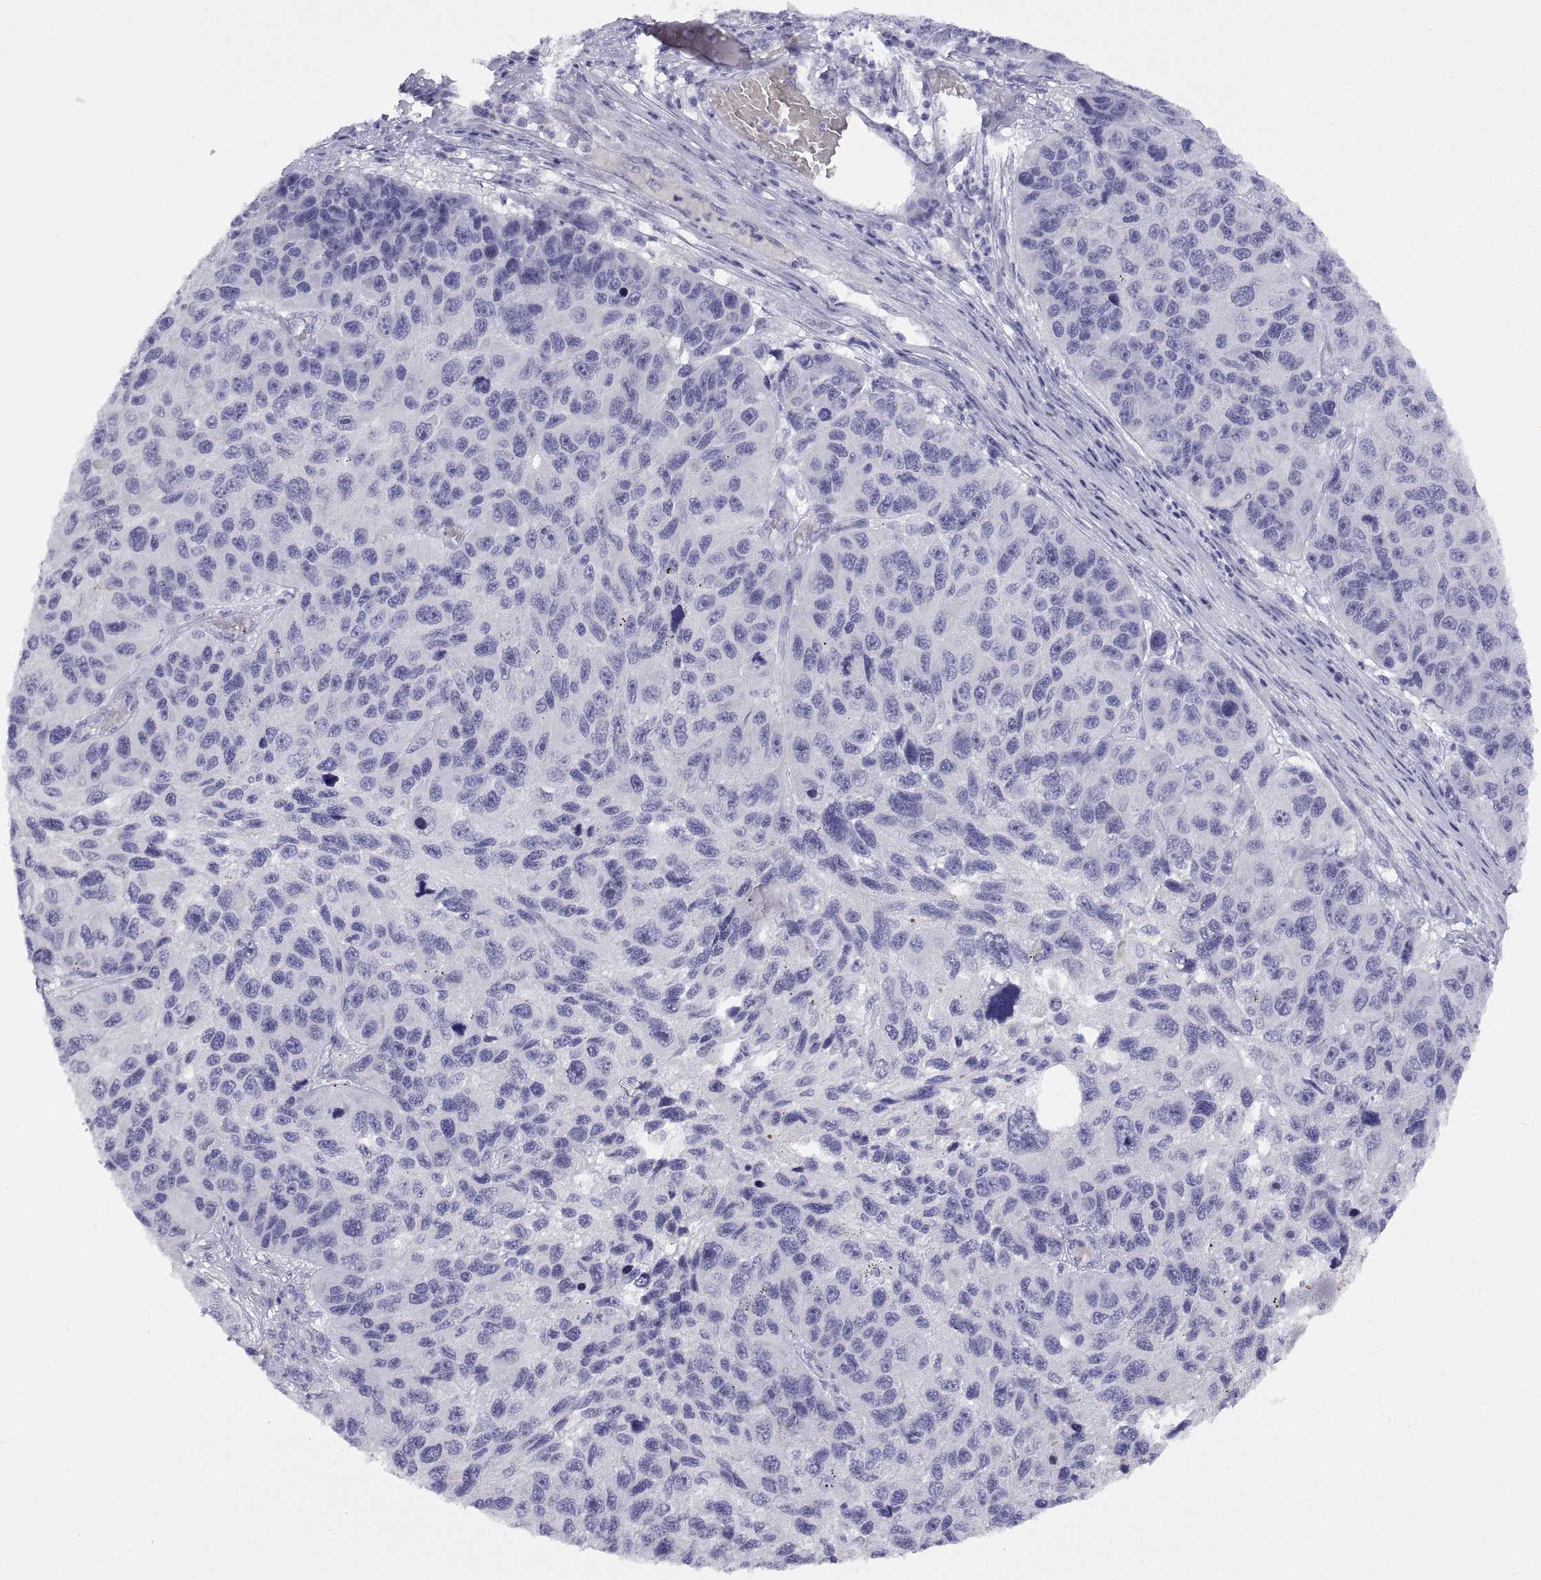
{"staining": {"intensity": "negative", "quantity": "none", "location": "none"}, "tissue": "melanoma", "cell_type": "Tumor cells", "image_type": "cancer", "snomed": [{"axis": "morphology", "description": "Malignant melanoma, NOS"}, {"axis": "topography", "description": "Skin"}], "caption": "This image is of malignant melanoma stained with IHC to label a protein in brown with the nuclei are counter-stained blue. There is no positivity in tumor cells. (DAB (3,3'-diaminobenzidine) IHC visualized using brightfield microscopy, high magnification).", "gene": "VSX2", "patient": {"sex": "male", "age": 53}}